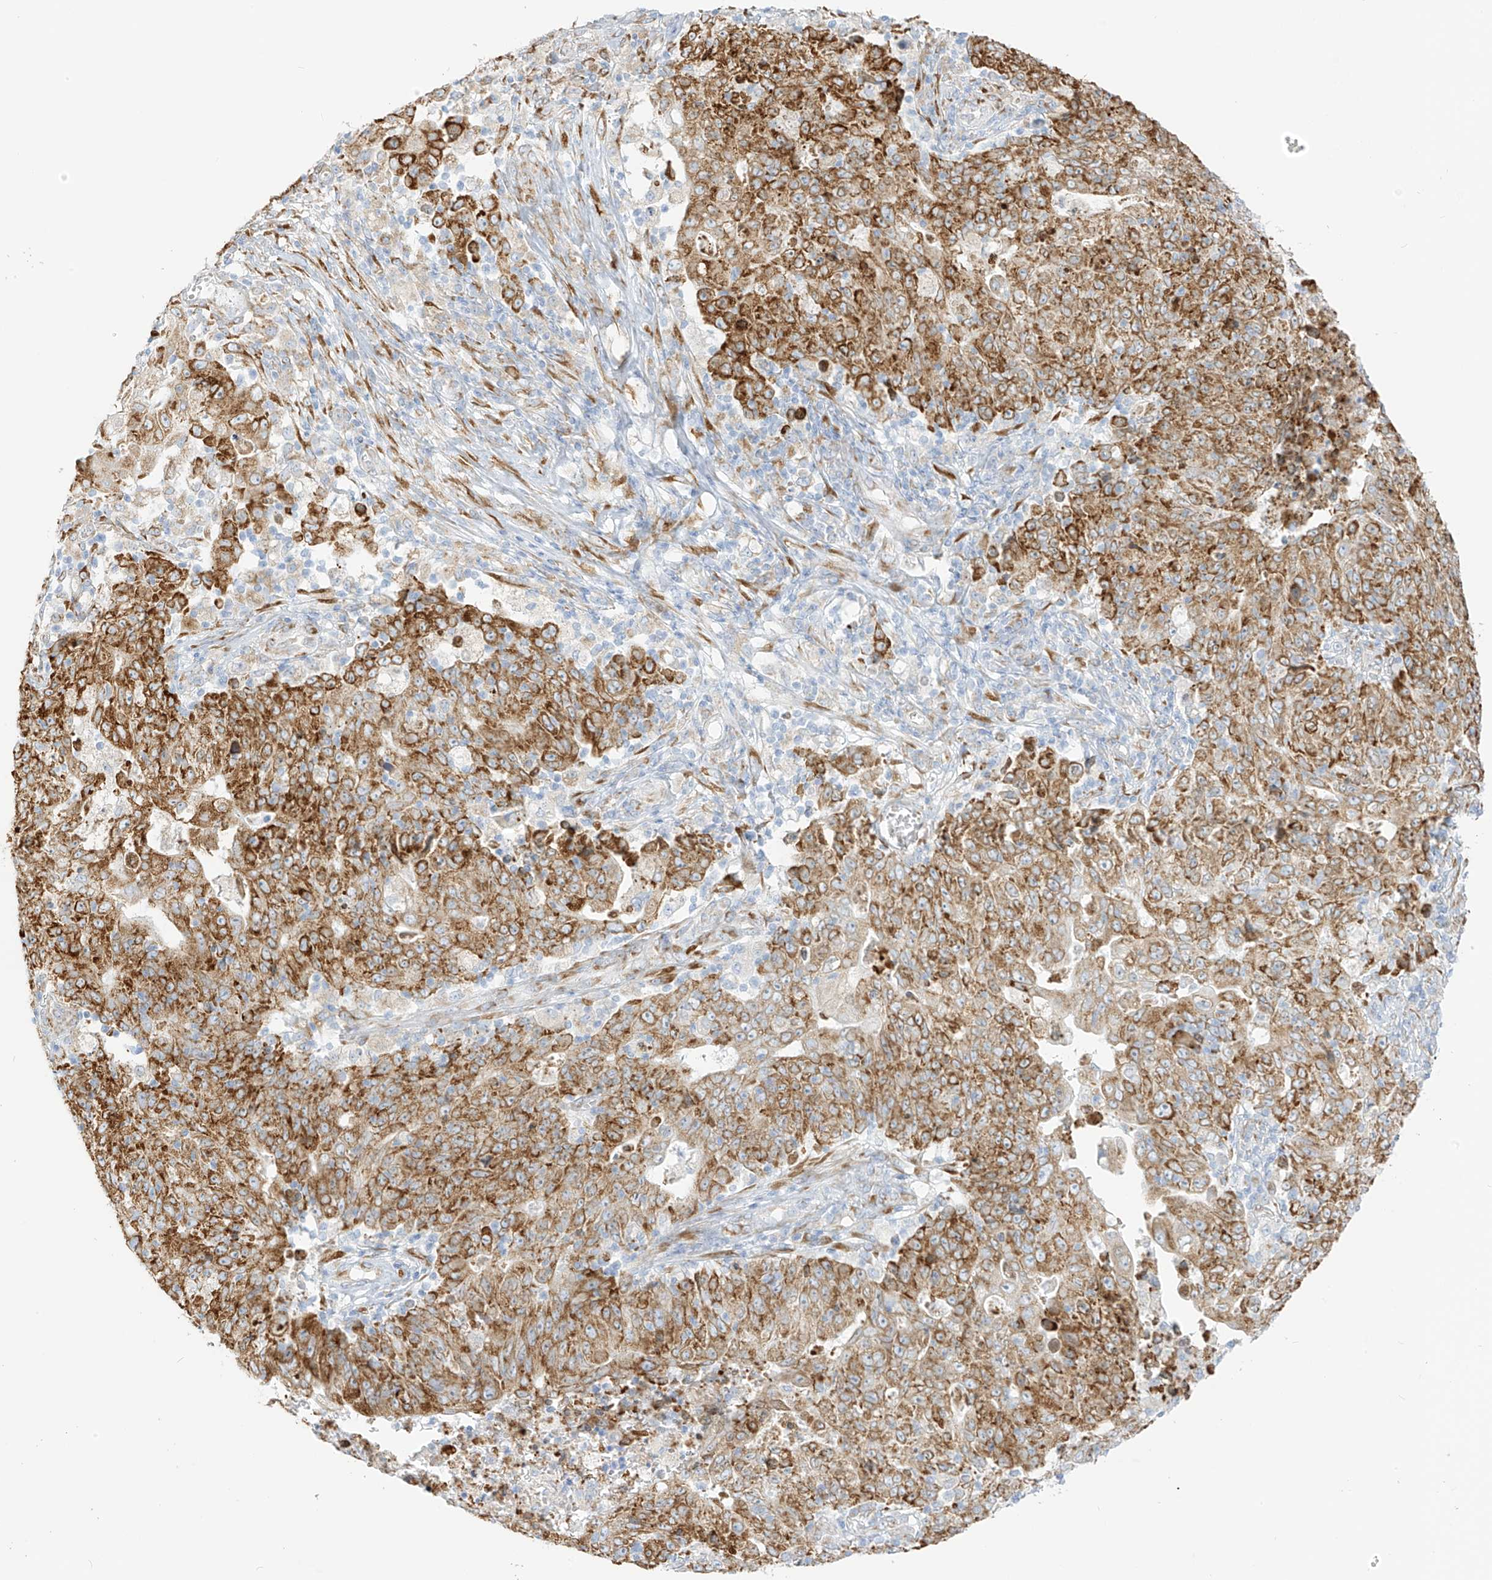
{"staining": {"intensity": "moderate", "quantity": ">75%", "location": "cytoplasmic/membranous"}, "tissue": "ovarian cancer", "cell_type": "Tumor cells", "image_type": "cancer", "snomed": [{"axis": "morphology", "description": "Carcinoma, endometroid"}, {"axis": "topography", "description": "Ovary"}], "caption": "Human ovarian endometroid carcinoma stained for a protein (brown) exhibits moderate cytoplasmic/membranous positive positivity in approximately >75% of tumor cells.", "gene": "LRRC59", "patient": {"sex": "female", "age": 42}}